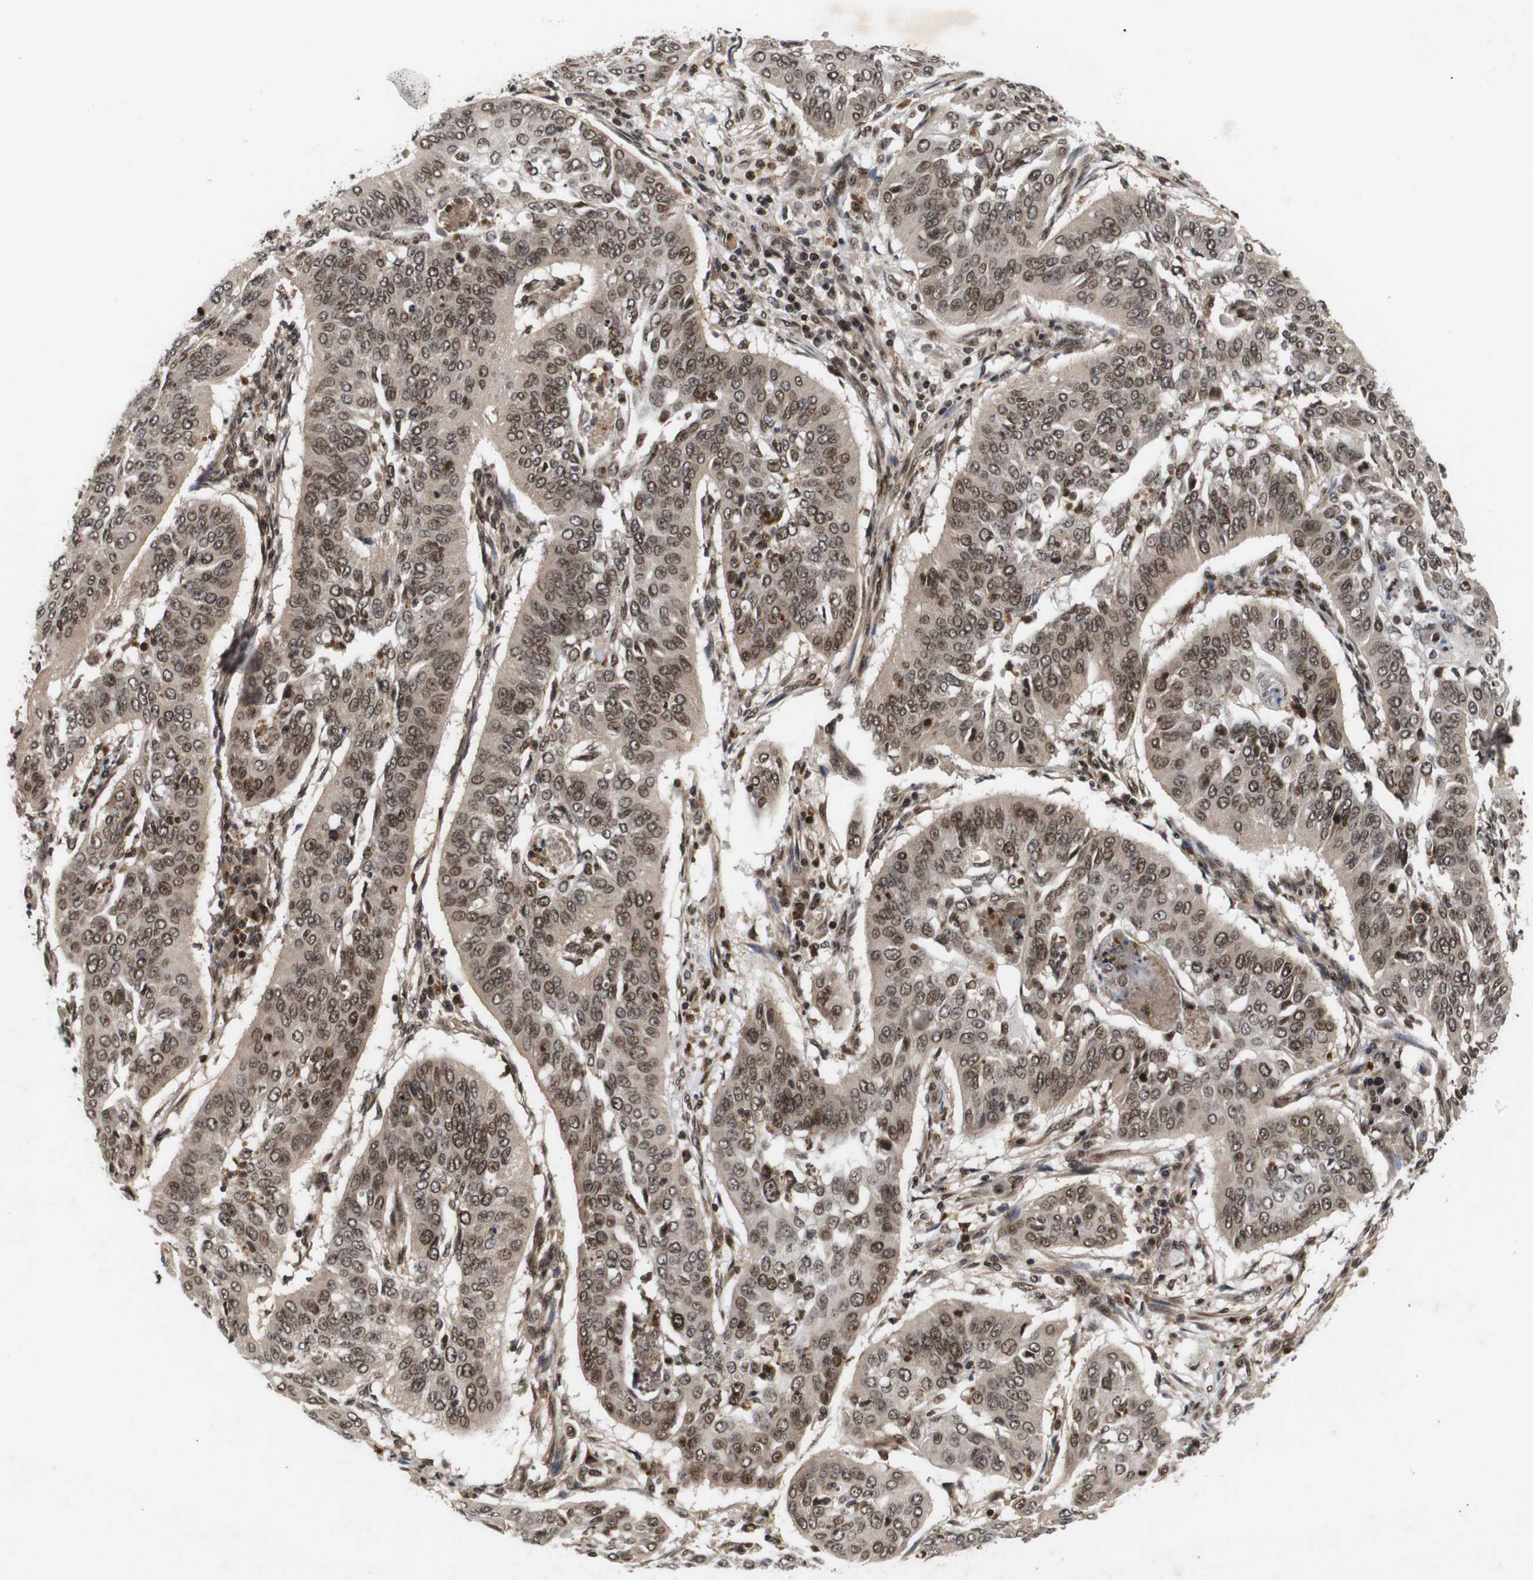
{"staining": {"intensity": "moderate", "quantity": ">75%", "location": "cytoplasmic/membranous,nuclear"}, "tissue": "cervical cancer", "cell_type": "Tumor cells", "image_type": "cancer", "snomed": [{"axis": "morphology", "description": "Normal tissue, NOS"}, {"axis": "morphology", "description": "Squamous cell carcinoma, NOS"}, {"axis": "topography", "description": "Cervix"}], "caption": "High-power microscopy captured an IHC histopathology image of squamous cell carcinoma (cervical), revealing moderate cytoplasmic/membranous and nuclear positivity in about >75% of tumor cells. Nuclei are stained in blue.", "gene": "KIF23", "patient": {"sex": "female", "age": 39}}